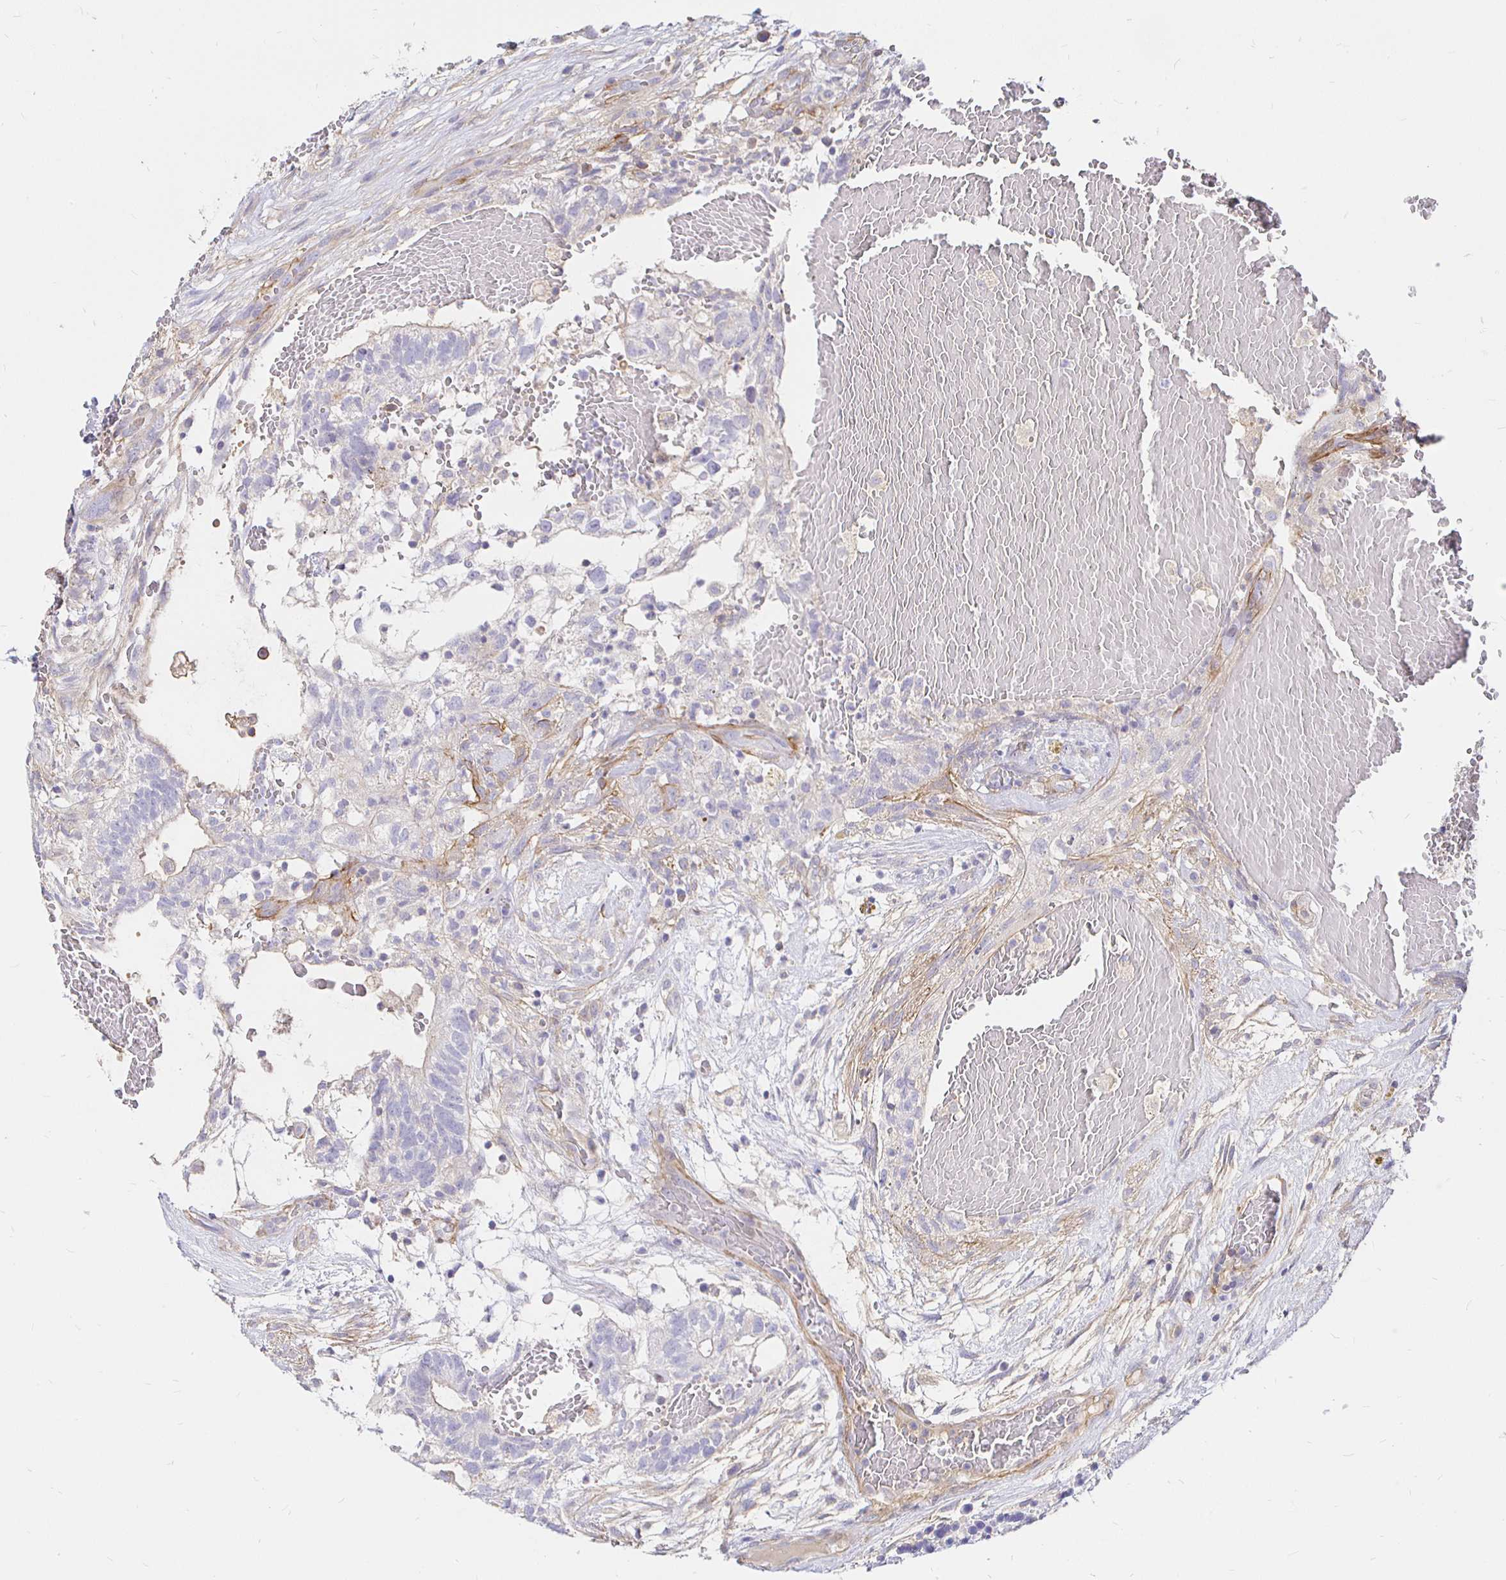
{"staining": {"intensity": "negative", "quantity": "none", "location": "none"}, "tissue": "testis cancer", "cell_type": "Tumor cells", "image_type": "cancer", "snomed": [{"axis": "morphology", "description": "Normal tissue, NOS"}, {"axis": "morphology", "description": "Carcinoma, Embryonal, NOS"}, {"axis": "topography", "description": "Testis"}], "caption": "Embryonal carcinoma (testis) stained for a protein using immunohistochemistry shows no expression tumor cells.", "gene": "PALM2AKAP2", "patient": {"sex": "male", "age": 32}}